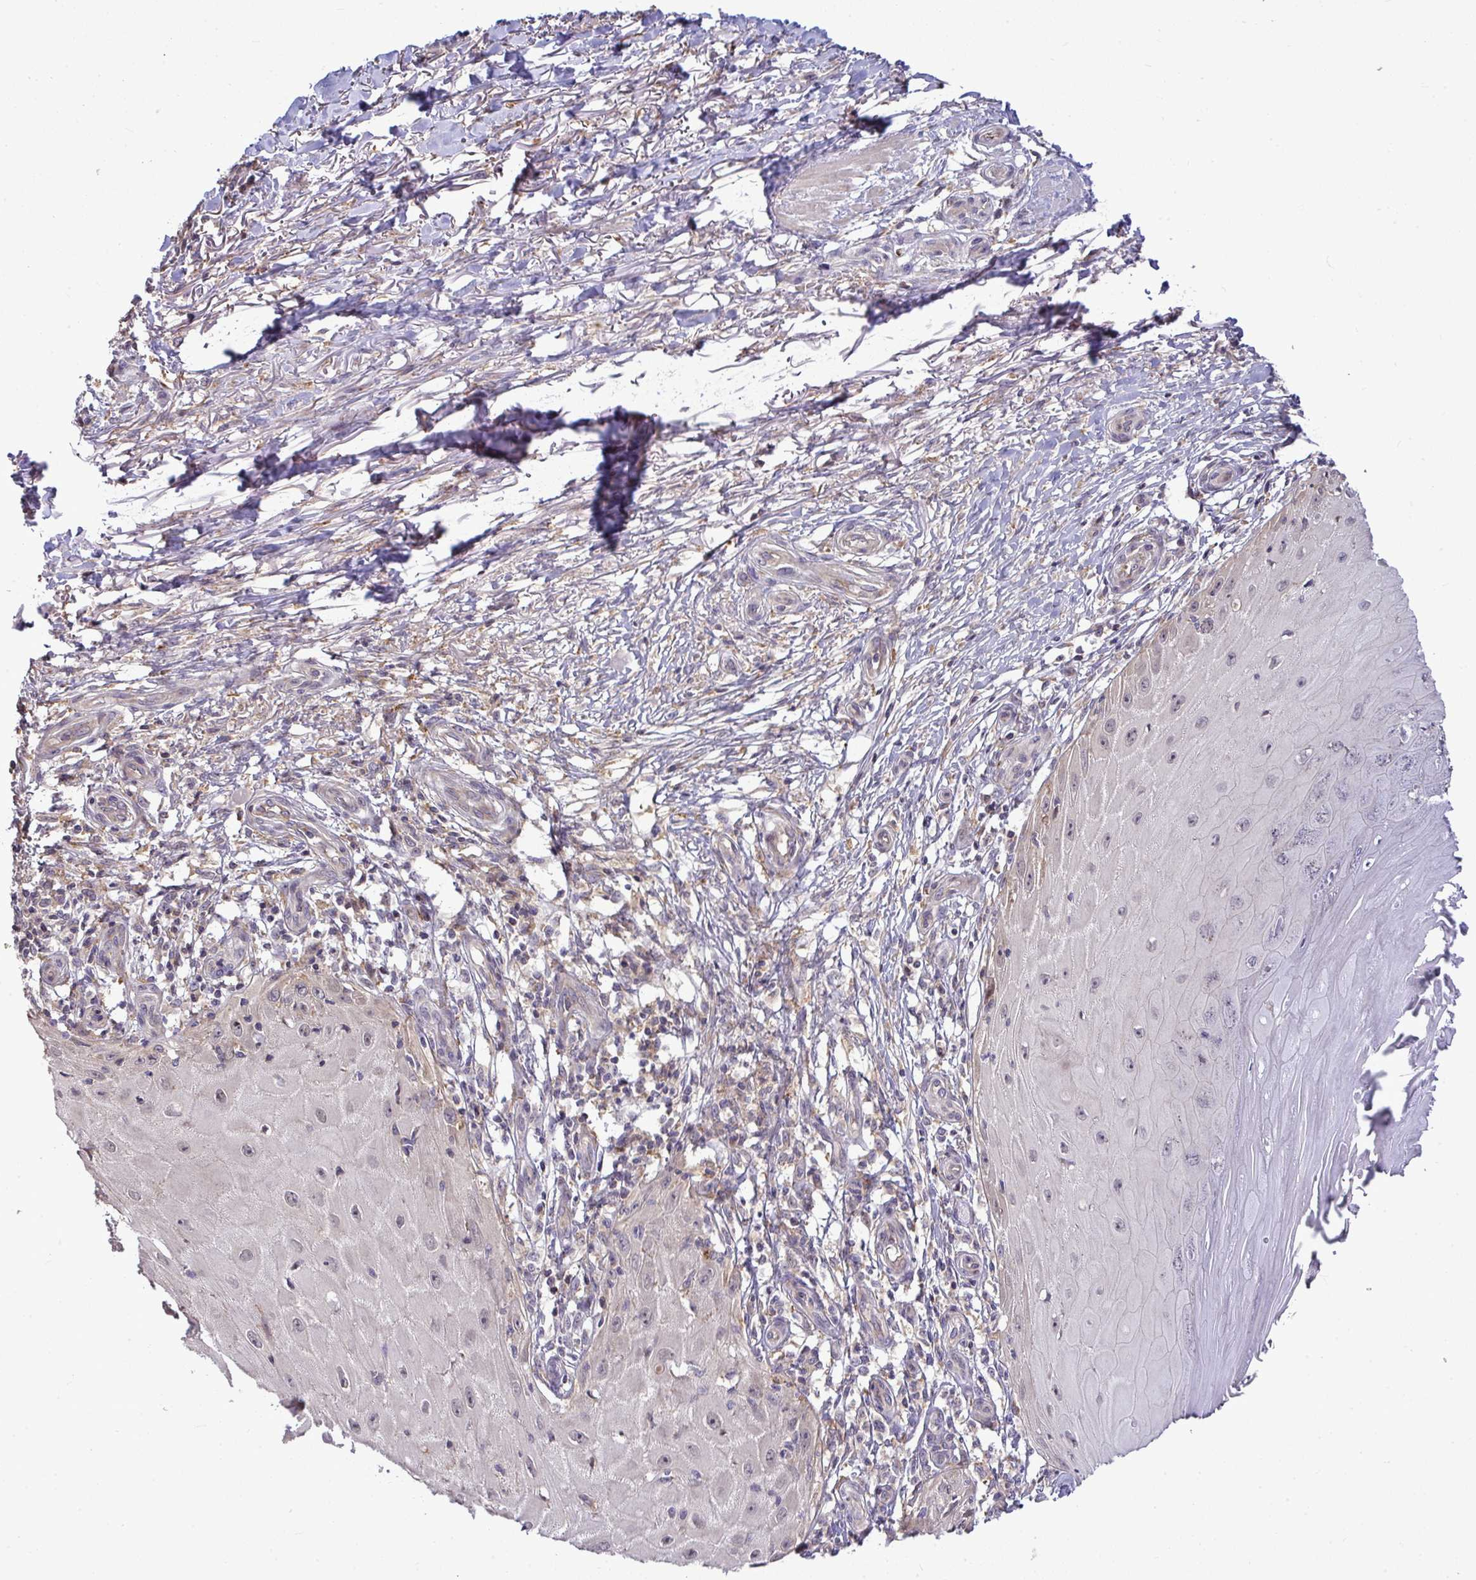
{"staining": {"intensity": "negative", "quantity": "none", "location": "none"}, "tissue": "skin cancer", "cell_type": "Tumor cells", "image_type": "cancer", "snomed": [{"axis": "morphology", "description": "Squamous cell carcinoma, NOS"}, {"axis": "topography", "description": "Skin"}], "caption": "This is a histopathology image of immunohistochemistry (IHC) staining of skin cancer, which shows no positivity in tumor cells.", "gene": "SLC9A6", "patient": {"sex": "female", "age": 77}}